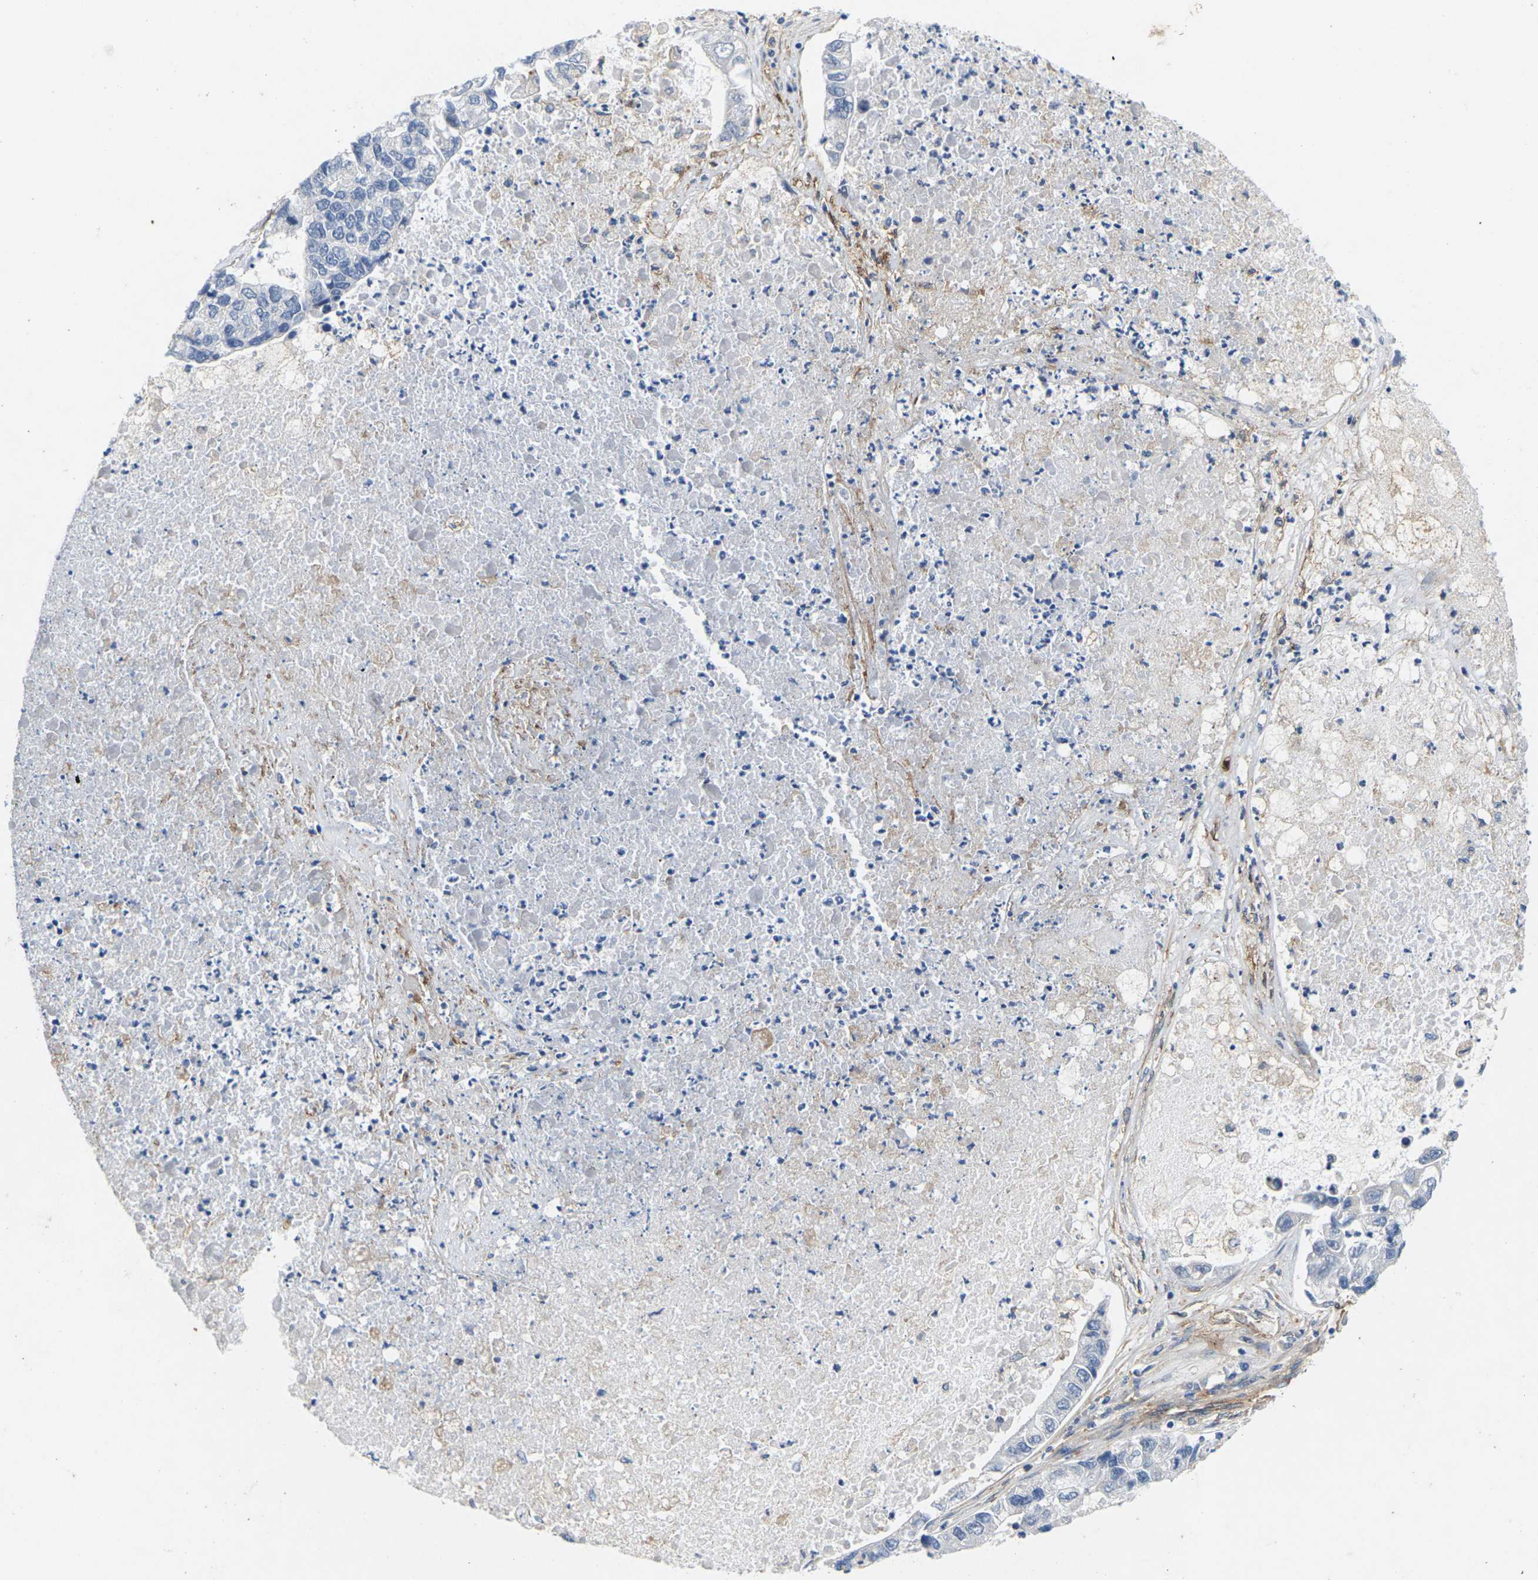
{"staining": {"intensity": "negative", "quantity": "none", "location": "none"}, "tissue": "lung cancer", "cell_type": "Tumor cells", "image_type": "cancer", "snomed": [{"axis": "morphology", "description": "Adenocarcinoma, NOS"}, {"axis": "topography", "description": "Lung"}], "caption": "Adenocarcinoma (lung) stained for a protein using immunohistochemistry shows no expression tumor cells.", "gene": "ITGA5", "patient": {"sex": "female", "age": 51}}